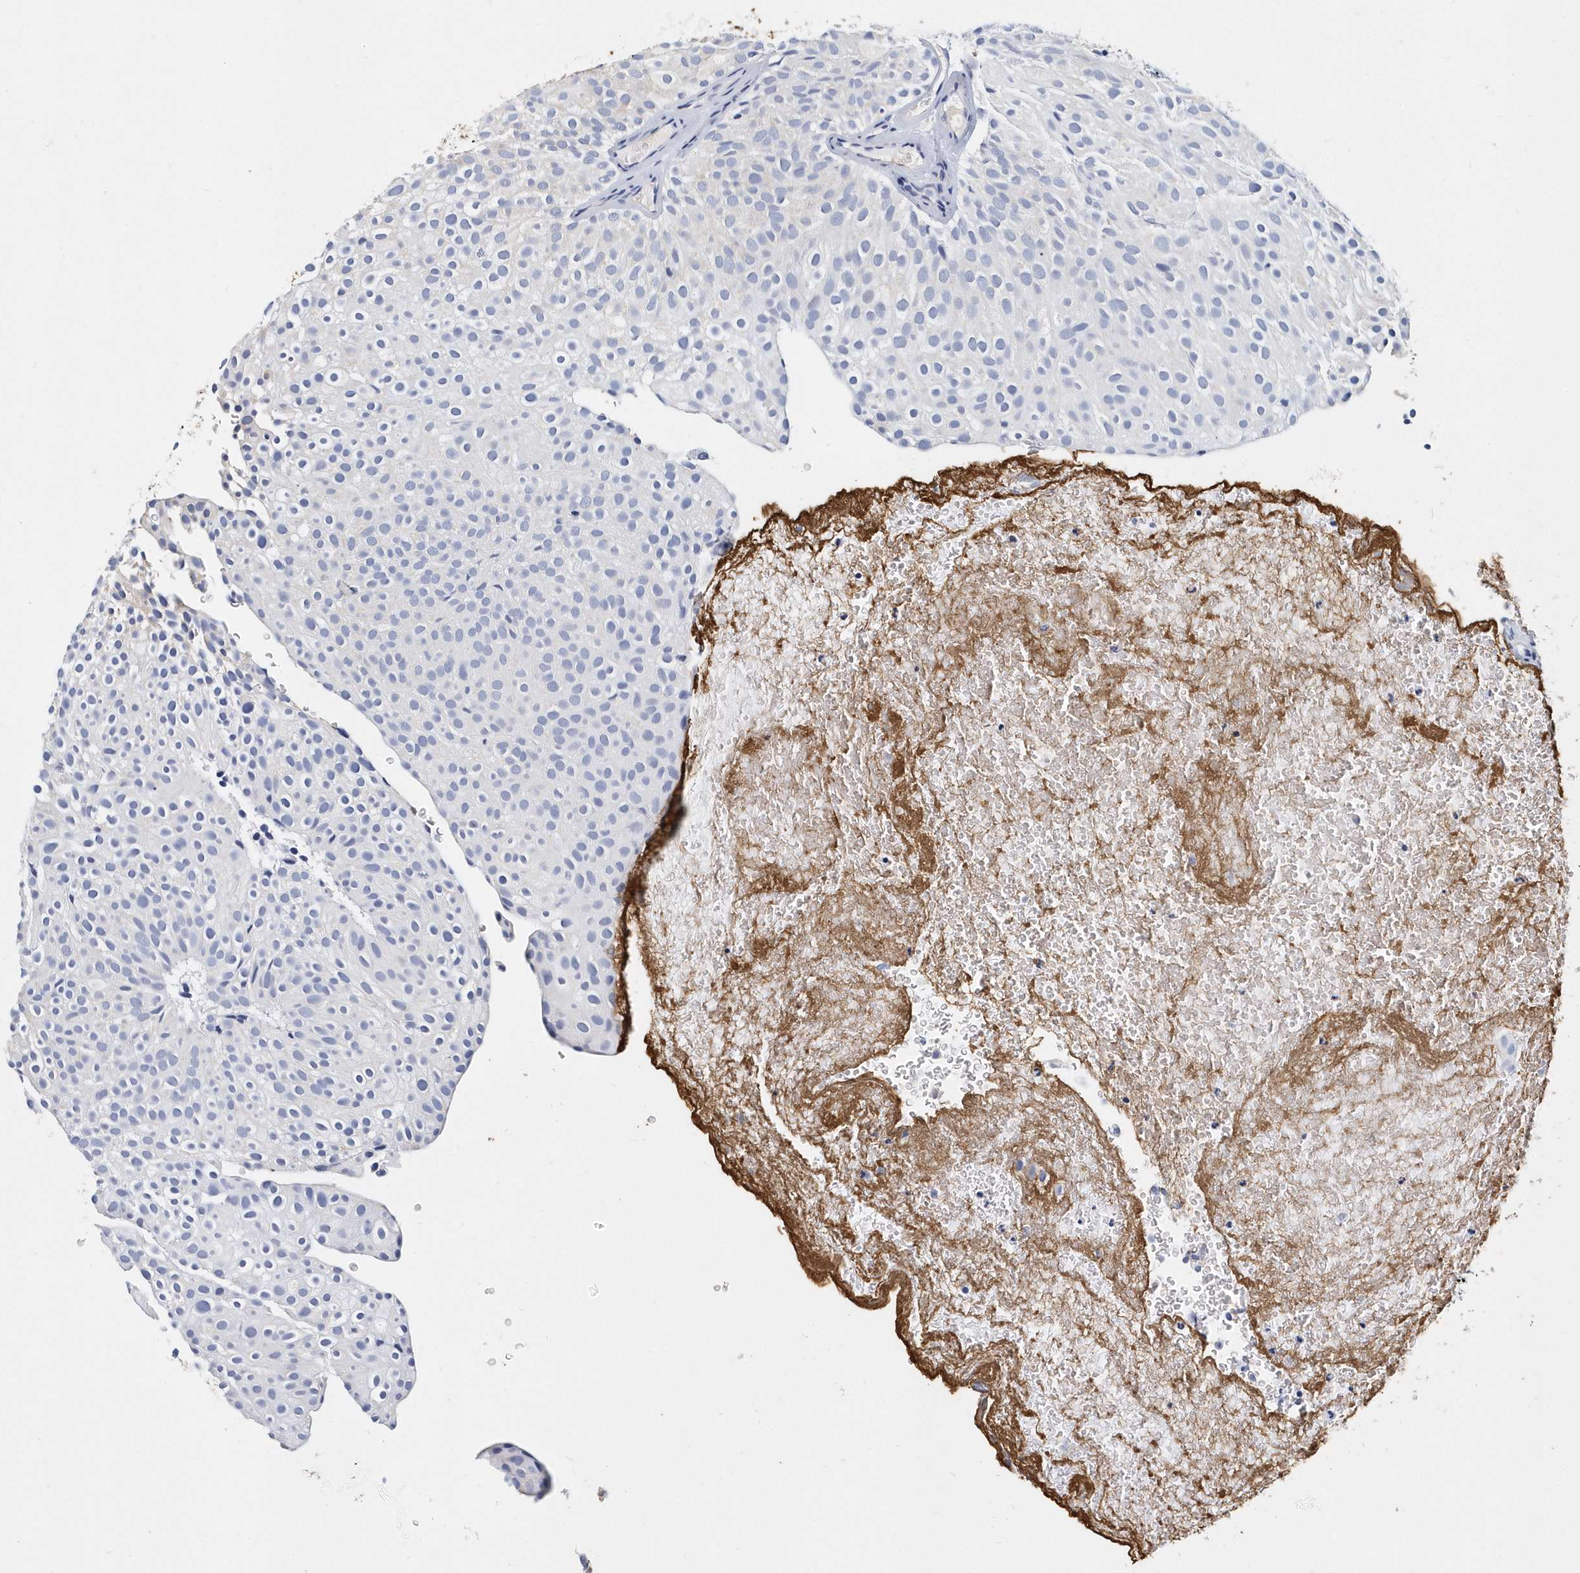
{"staining": {"intensity": "negative", "quantity": "none", "location": "none"}, "tissue": "urothelial cancer", "cell_type": "Tumor cells", "image_type": "cancer", "snomed": [{"axis": "morphology", "description": "Urothelial carcinoma, Low grade"}, {"axis": "topography", "description": "Urinary bladder"}], "caption": "Tumor cells show no significant staining in urothelial carcinoma (low-grade). Brightfield microscopy of immunohistochemistry stained with DAB (brown) and hematoxylin (blue), captured at high magnification.", "gene": "ITGA2B", "patient": {"sex": "male", "age": 78}}